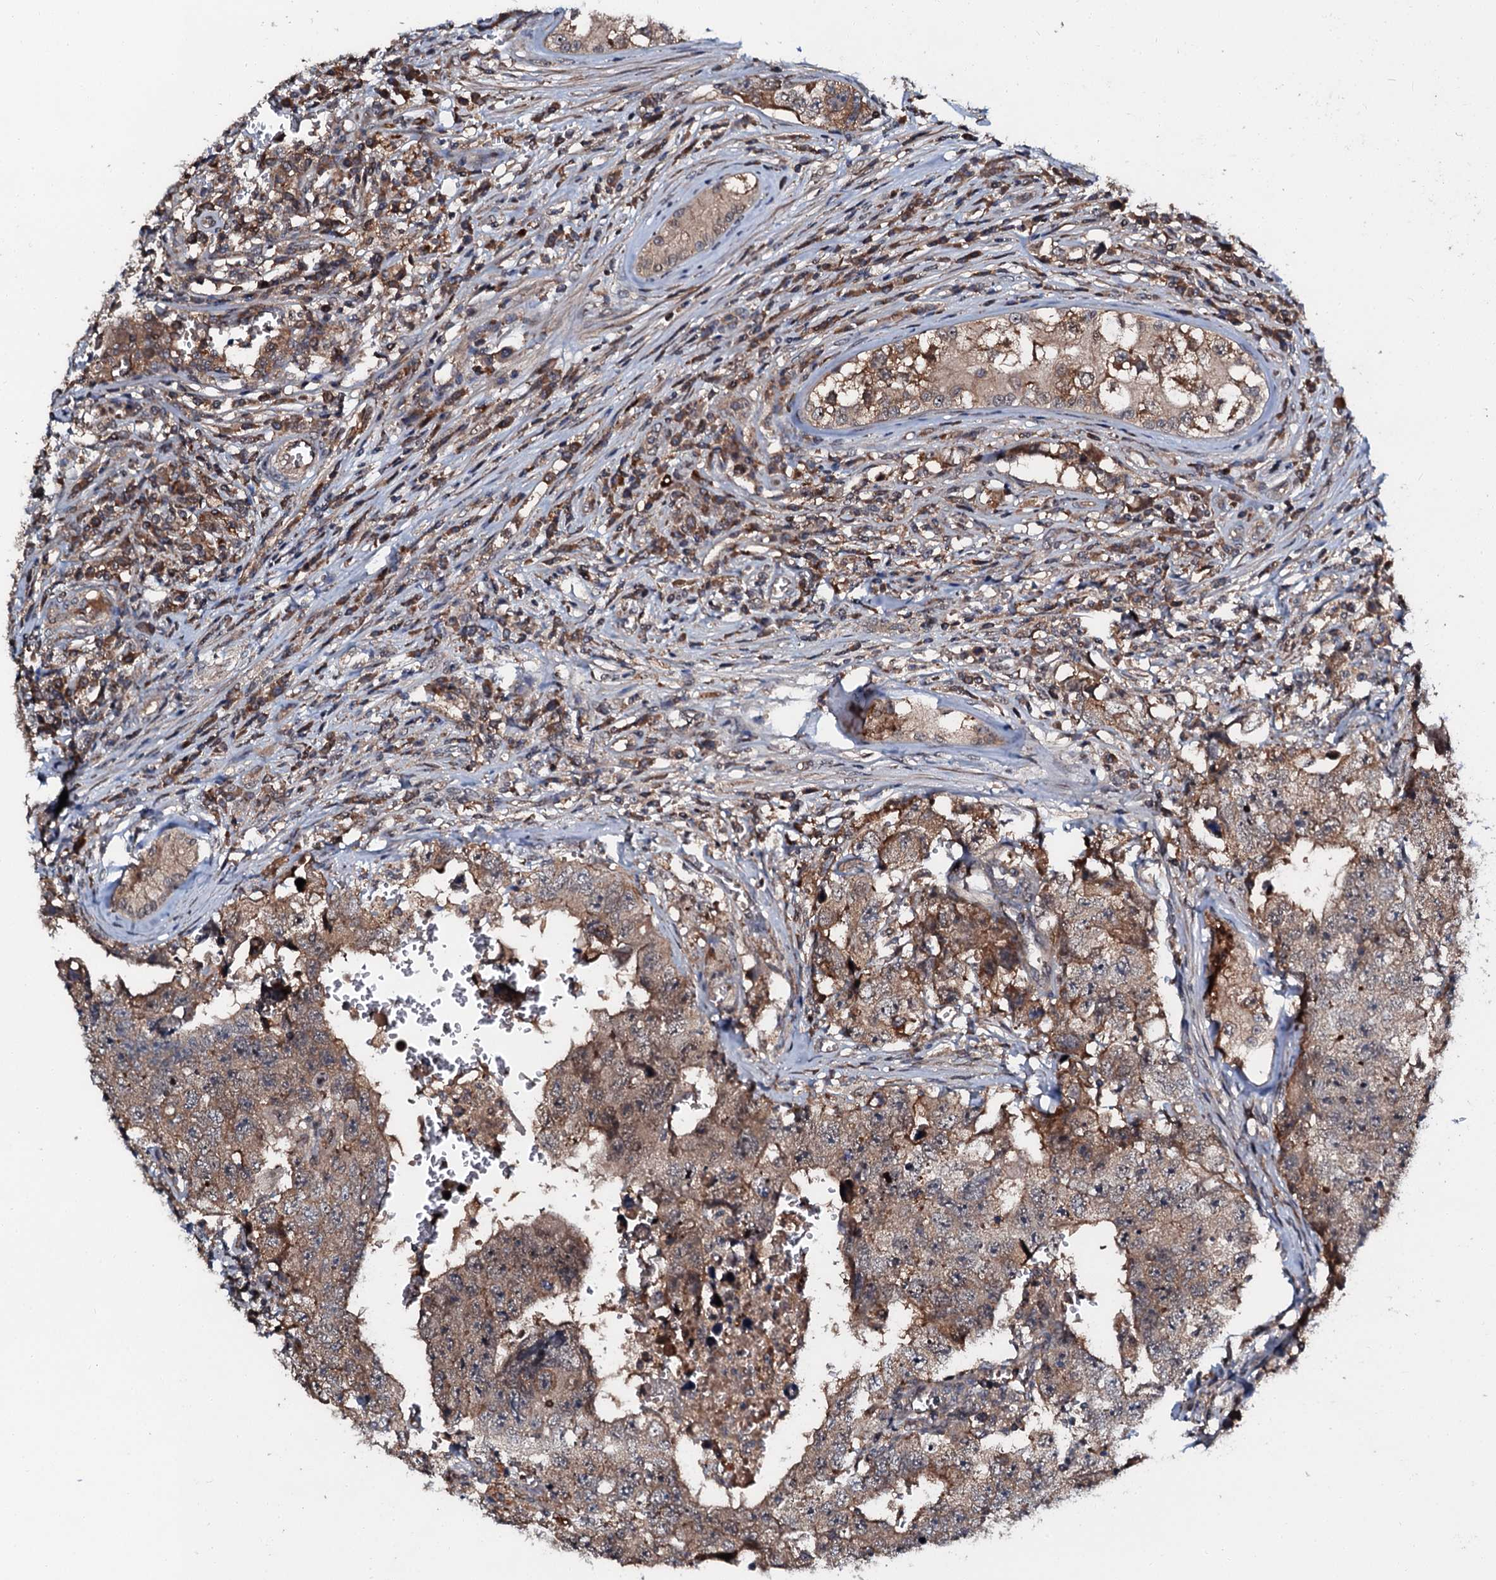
{"staining": {"intensity": "moderate", "quantity": "25%-75%", "location": "cytoplasmic/membranous"}, "tissue": "testis cancer", "cell_type": "Tumor cells", "image_type": "cancer", "snomed": [{"axis": "morphology", "description": "Carcinoma, Embryonal, NOS"}, {"axis": "topography", "description": "Testis"}], "caption": "High-magnification brightfield microscopy of embryonal carcinoma (testis) stained with DAB (3,3'-diaminobenzidine) (brown) and counterstained with hematoxylin (blue). tumor cells exhibit moderate cytoplasmic/membranous positivity is appreciated in approximately25%-75% of cells.", "gene": "N4BP1", "patient": {"sex": "male", "age": 17}}